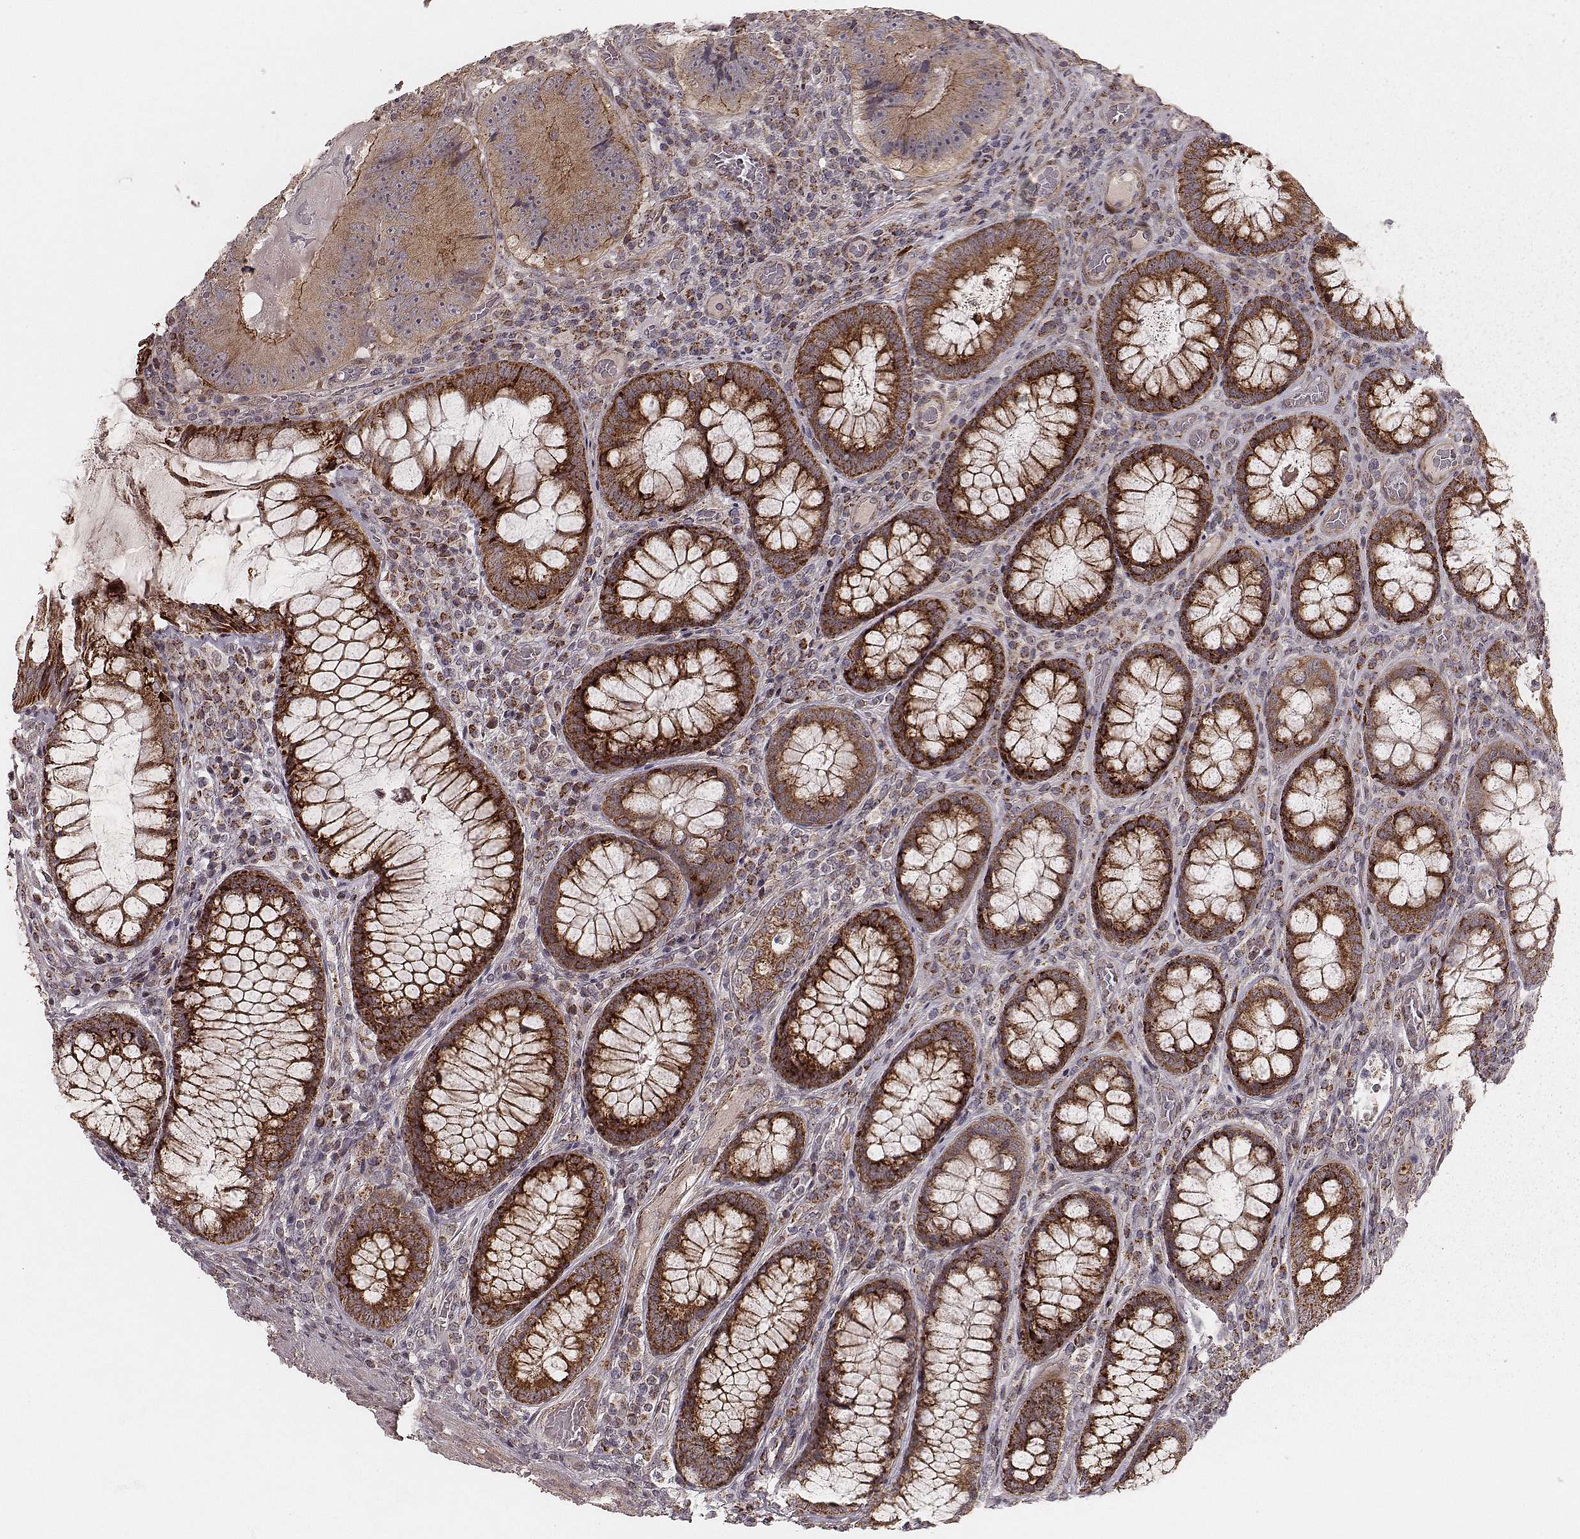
{"staining": {"intensity": "moderate", "quantity": ">75%", "location": "cytoplasmic/membranous"}, "tissue": "colorectal cancer", "cell_type": "Tumor cells", "image_type": "cancer", "snomed": [{"axis": "morphology", "description": "Adenocarcinoma, NOS"}, {"axis": "topography", "description": "Colon"}], "caption": "This is an image of immunohistochemistry (IHC) staining of colorectal adenocarcinoma, which shows moderate expression in the cytoplasmic/membranous of tumor cells.", "gene": "NDUFA7", "patient": {"sex": "female", "age": 86}}